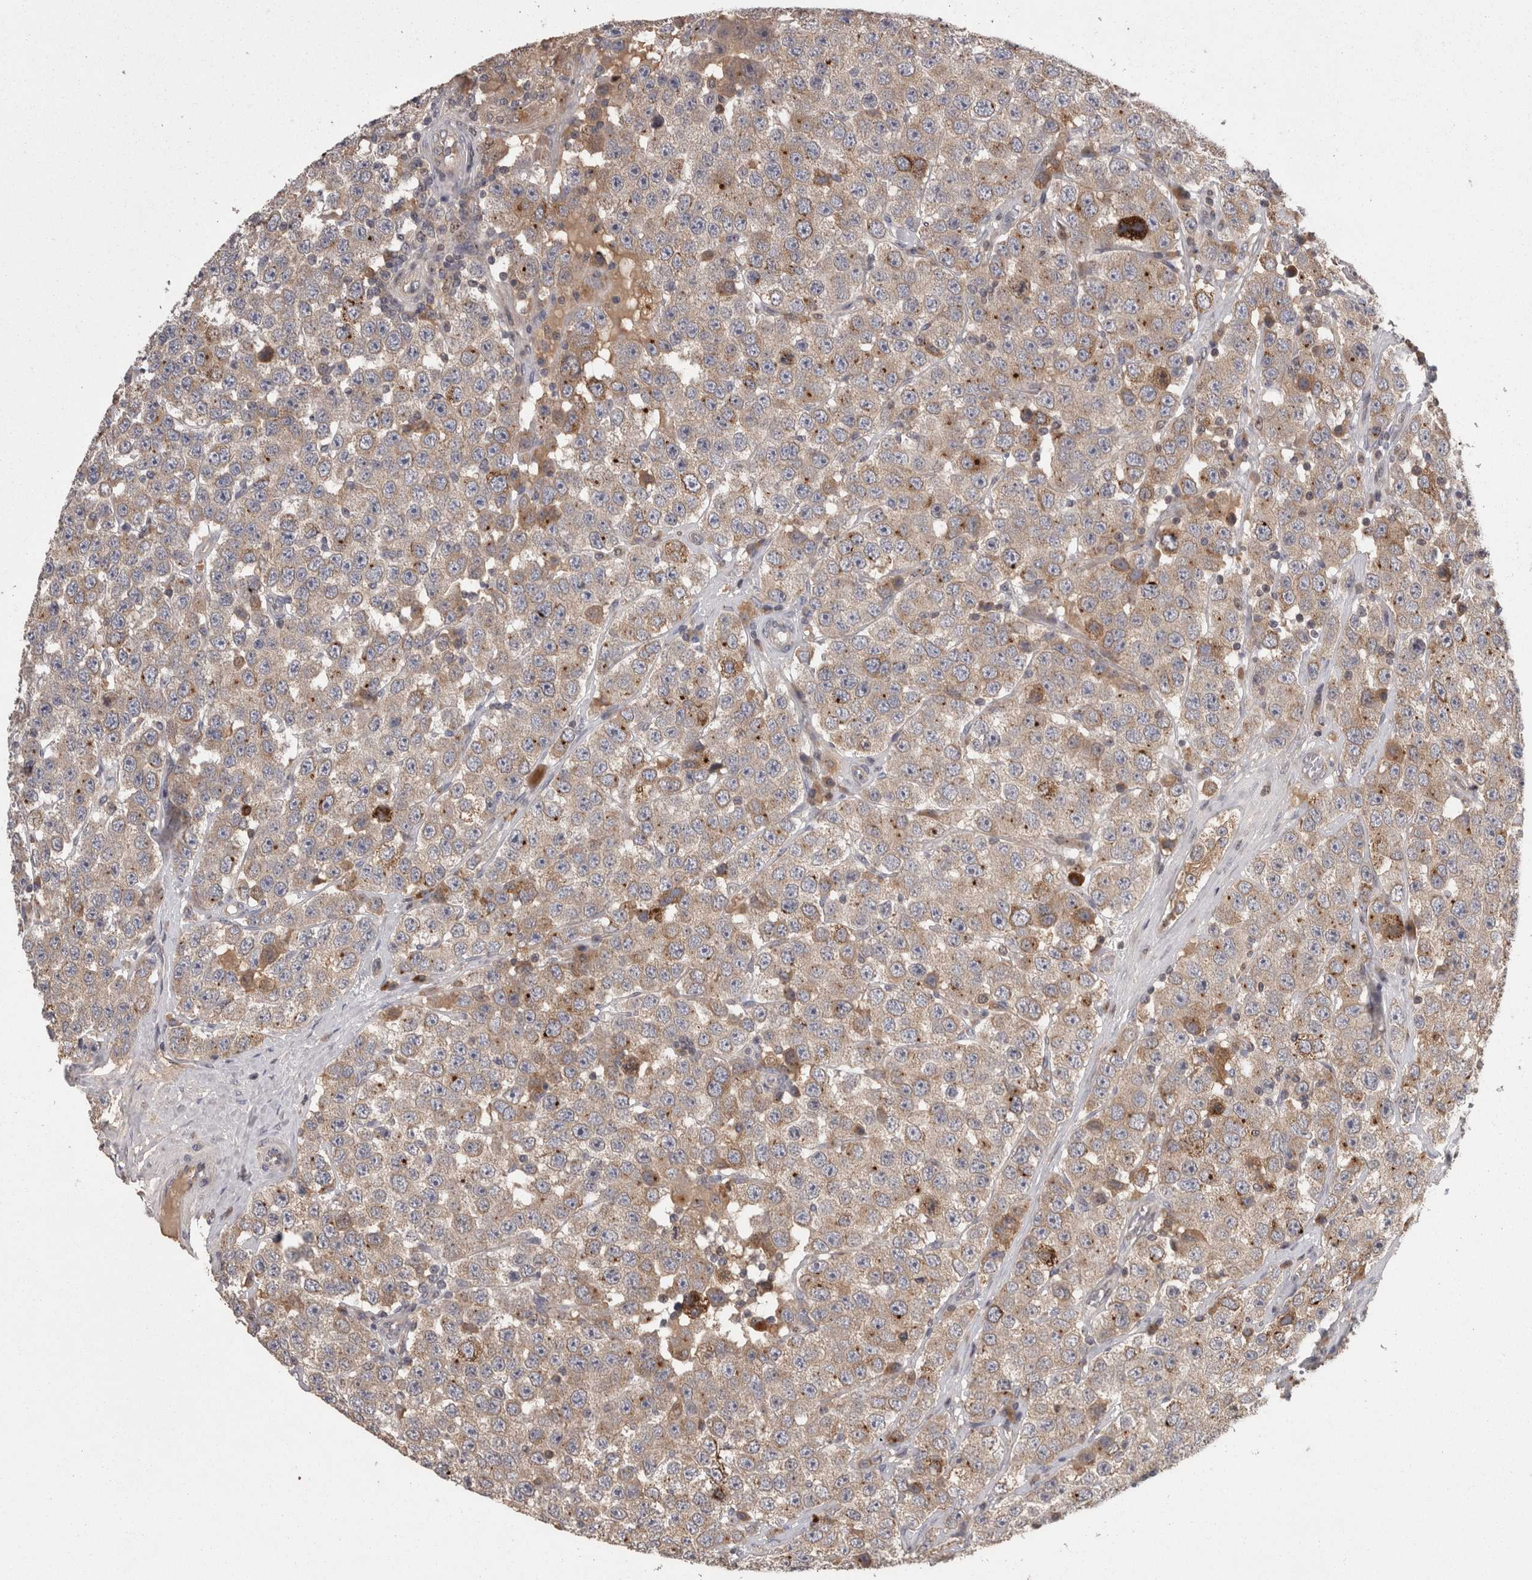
{"staining": {"intensity": "weak", "quantity": ">75%", "location": "cytoplasmic/membranous"}, "tissue": "testis cancer", "cell_type": "Tumor cells", "image_type": "cancer", "snomed": [{"axis": "morphology", "description": "Seminoma, NOS"}, {"axis": "morphology", "description": "Carcinoma, Embryonal, NOS"}, {"axis": "topography", "description": "Testis"}], "caption": "Weak cytoplasmic/membranous expression for a protein is appreciated in about >75% of tumor cells of embryonal carcinoma (testis) using immunohistochemistry (IHC).", "gene": "PCM1", "patient": {"sex": "male", "age": 28}}